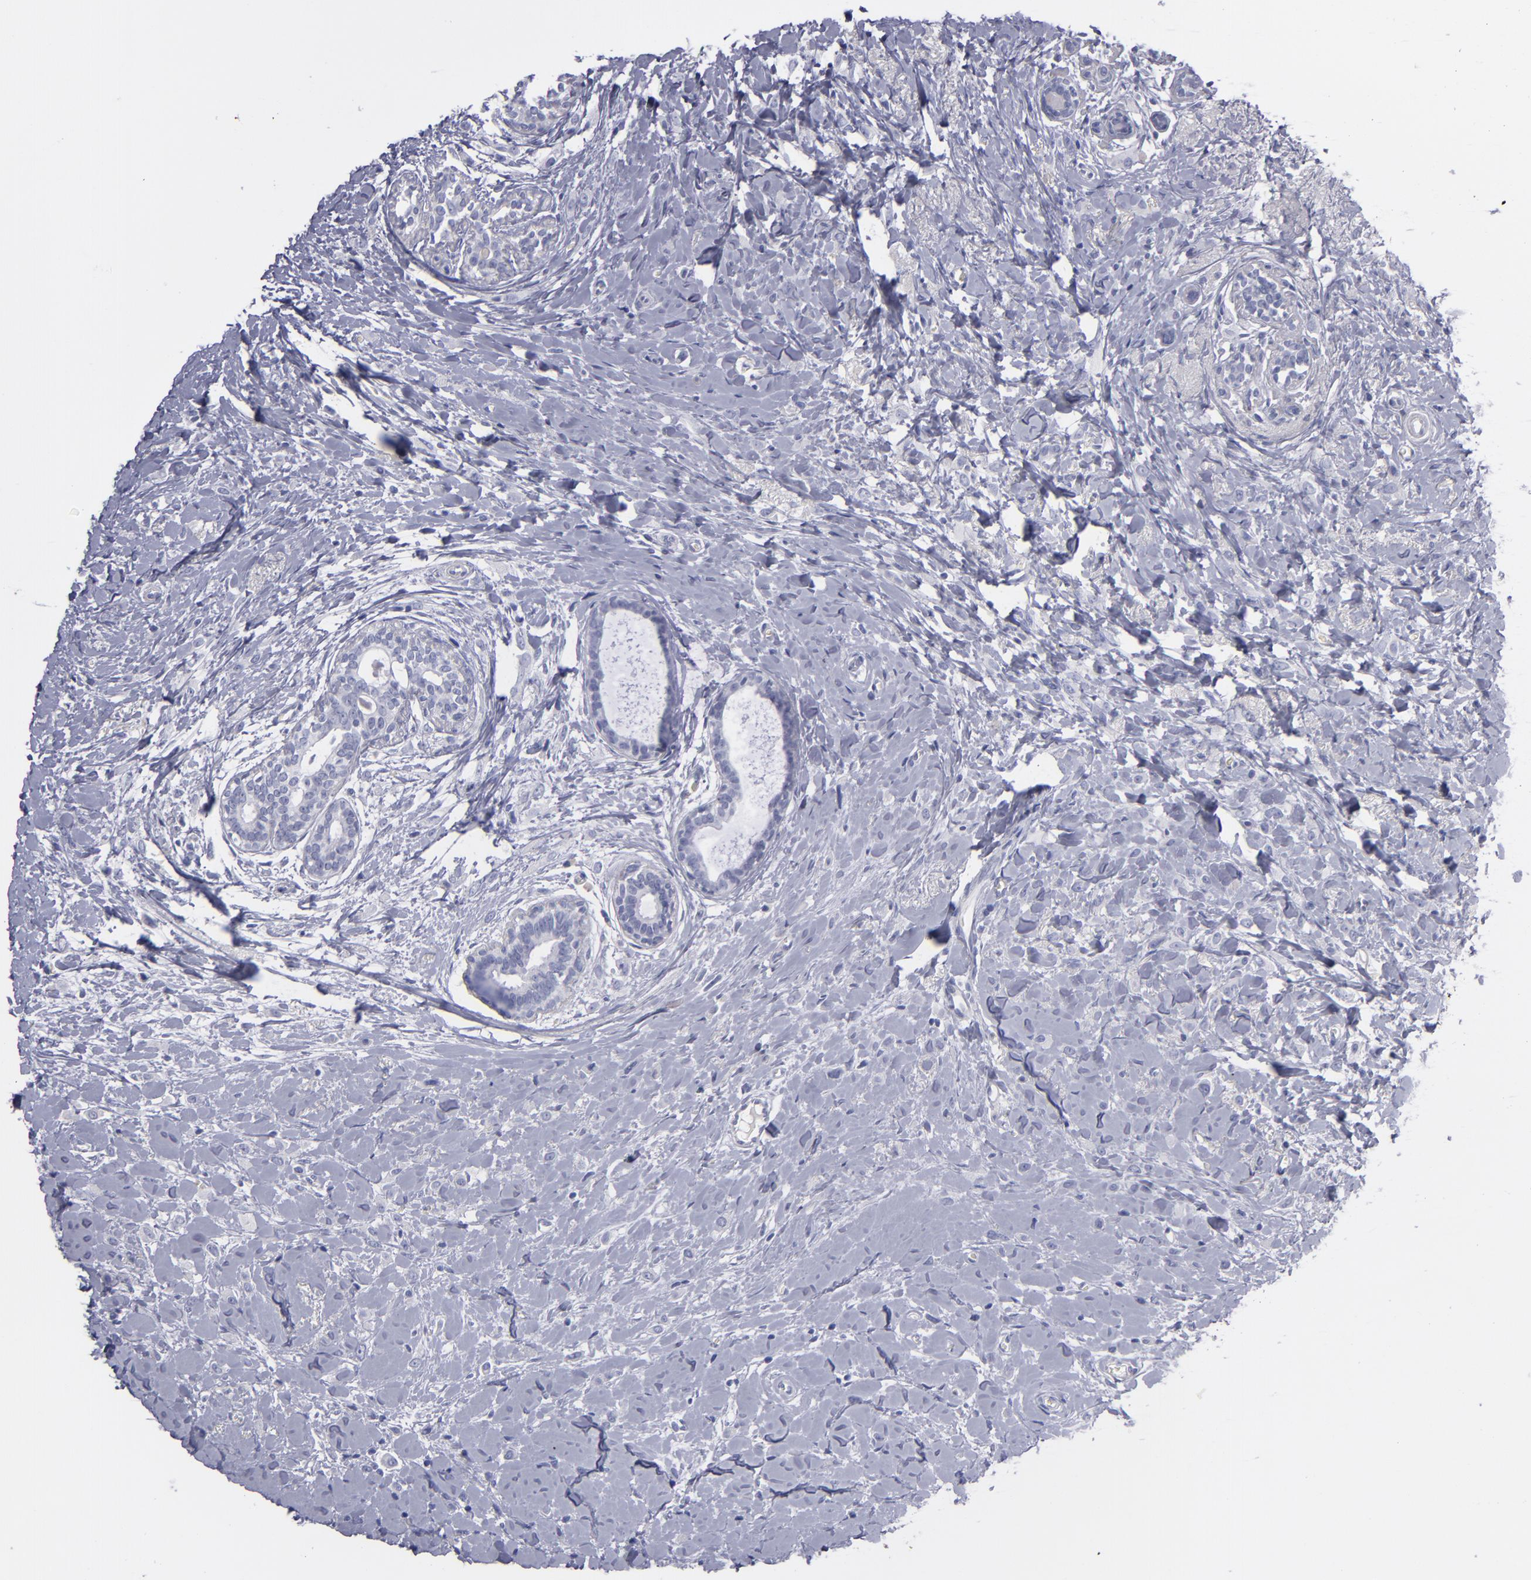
{"staining": {"intensity": "negative", "quantity": "none", "location": "none"}, "tissue": "breast cancer", "cell_type": "Tumor cells", "image_type": "cancer", "snomed": [{"axis": "morphology", "description": "Lobular carcinoma"}, {"axis": "topography", "description": "Breast"}], "caption": "There is no significant positivity in tumor cells of breast cancer (lobular carcinoma).", "gene": "ITGB4", "patient": {"sex": "female", "age": 57}}